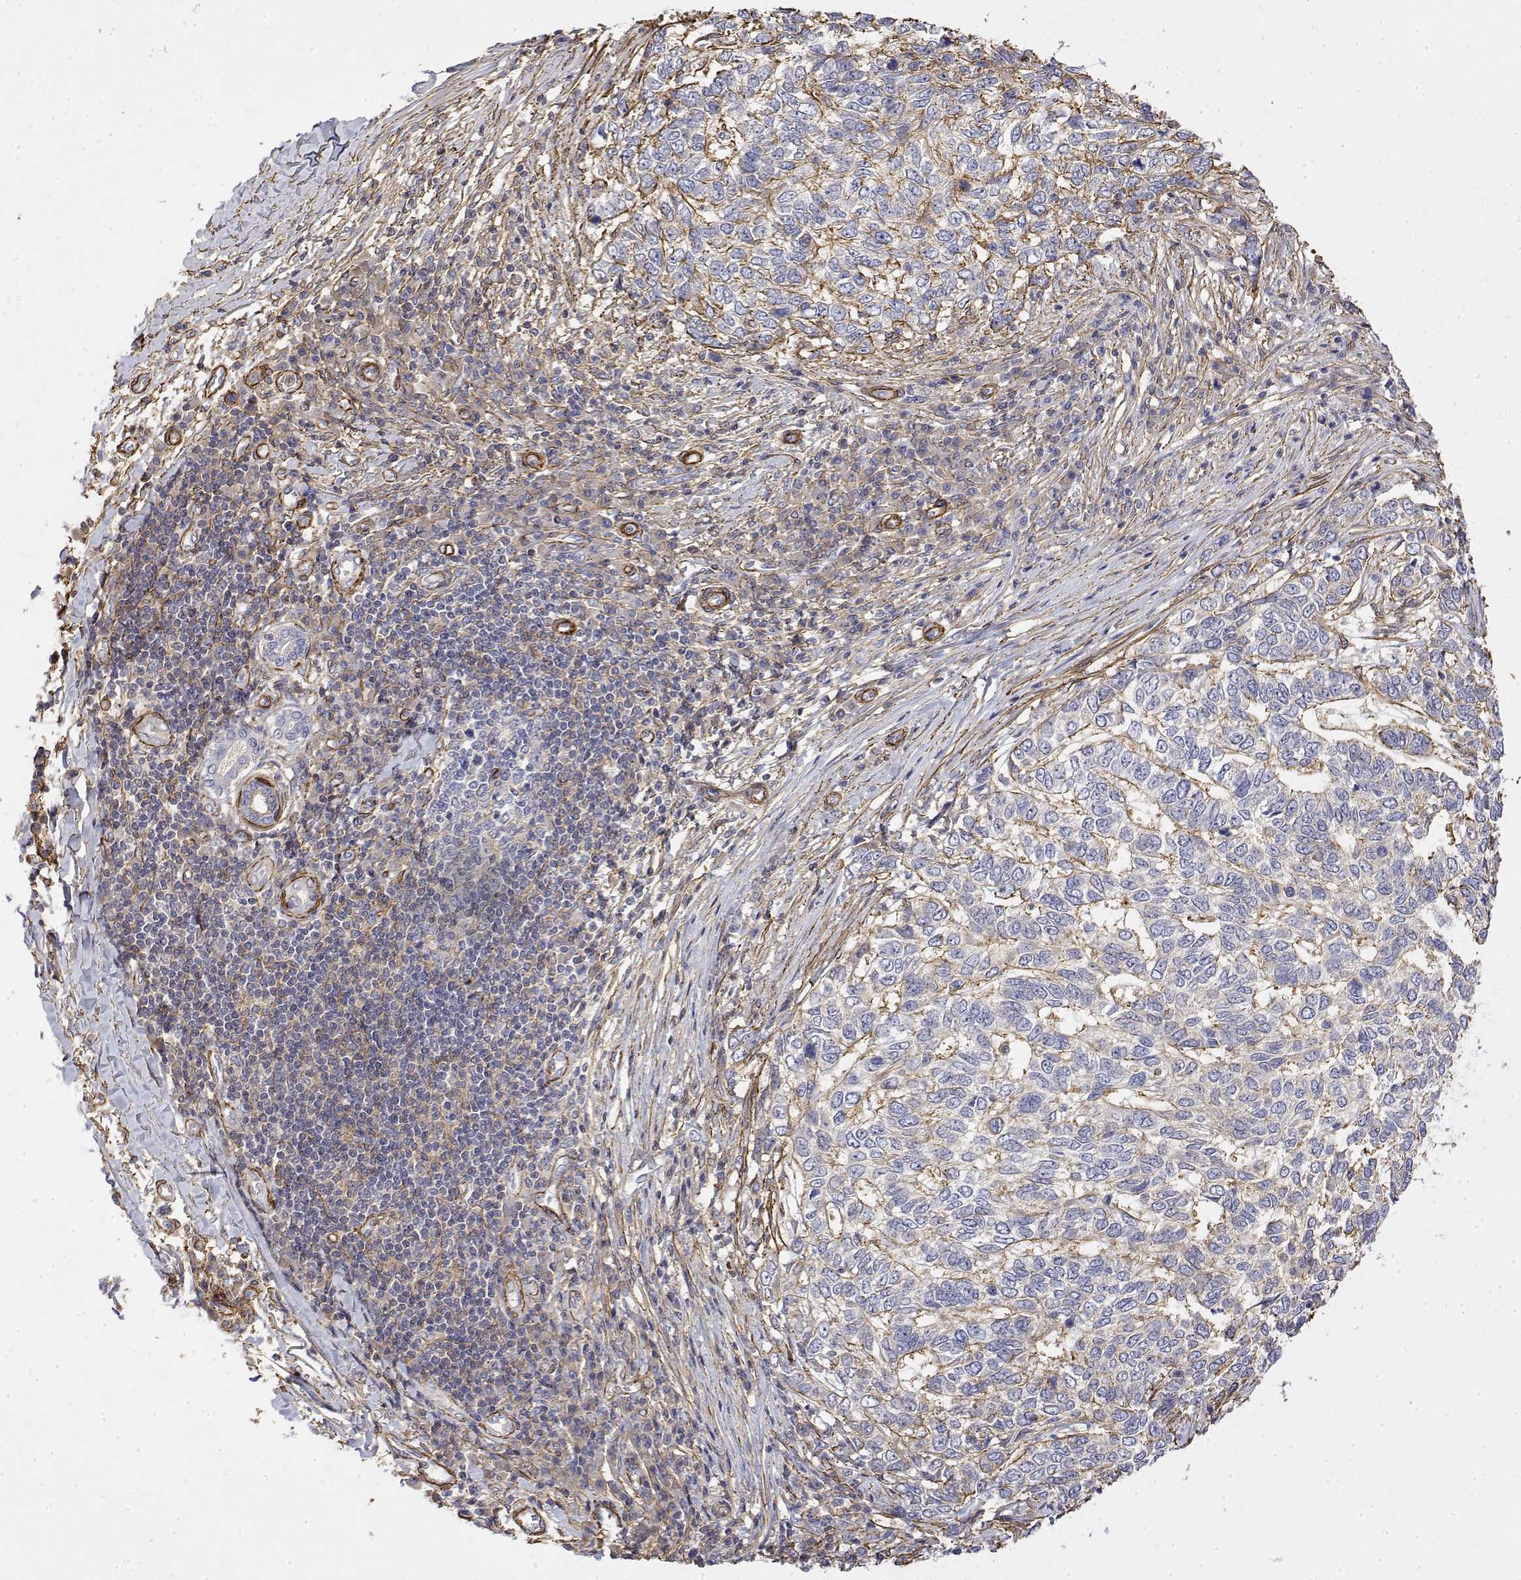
{"staining": {"intensity": "moderate", "quantity": "<25%", "location": "cytoplasmic/membranous"}, "tissue": "skin cancer", "cell_type": "Tumor cells", "image_type": "cancer", "snomed": [{"axis": "morphology", "description": "Basal cell carcinoma"}, {"axis": "topography", "description": "Skin"}], "caption": "Immunohistochemical staining of skin cancer reveals low levels of moderate cytoplasmic/membranous expression in approximately <25% of tumor cells.", "gene": "SOWAHD", "patient": {"sex": "female", "age": 65}}